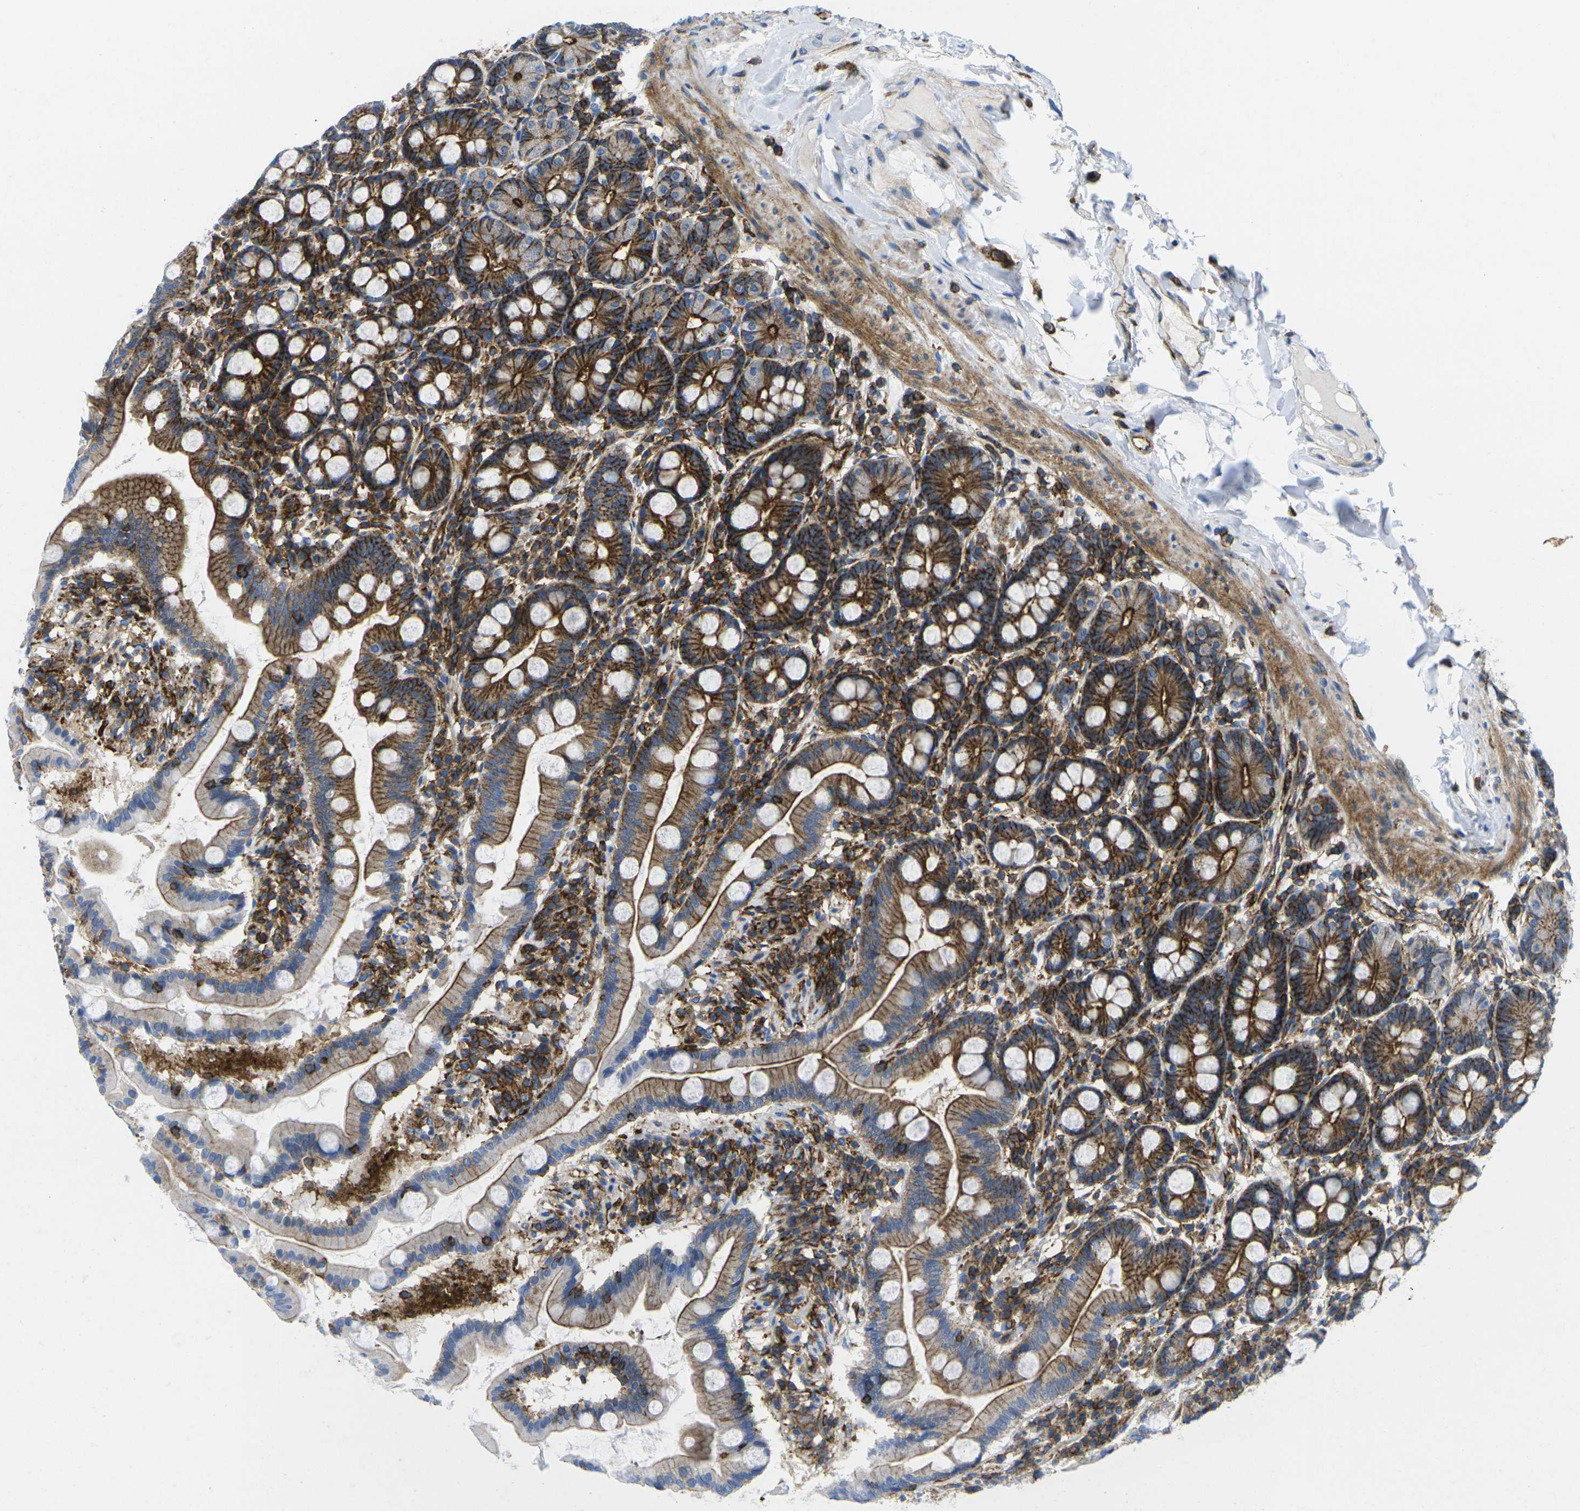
{"staining": {"intensity": "strong", "quantity": ">75%", "location": "cytoplasmic/membranous"}, "tissue": "duodenum", "cell_type": "Glandular cells", "image_type": "normal", "snomed": [{"axis": "morphology", "description": "Normal tissue, NOS"}, {"axis": "topography", "description": "Duodenum"}], "caption": "Duodenum stained with a brown dye reveals strong cytoplasmic/membranous positive staining in about >75% of glandular cells.", "gene": "IQGAP1", "patient": {"sex": "male", "age": 50}}